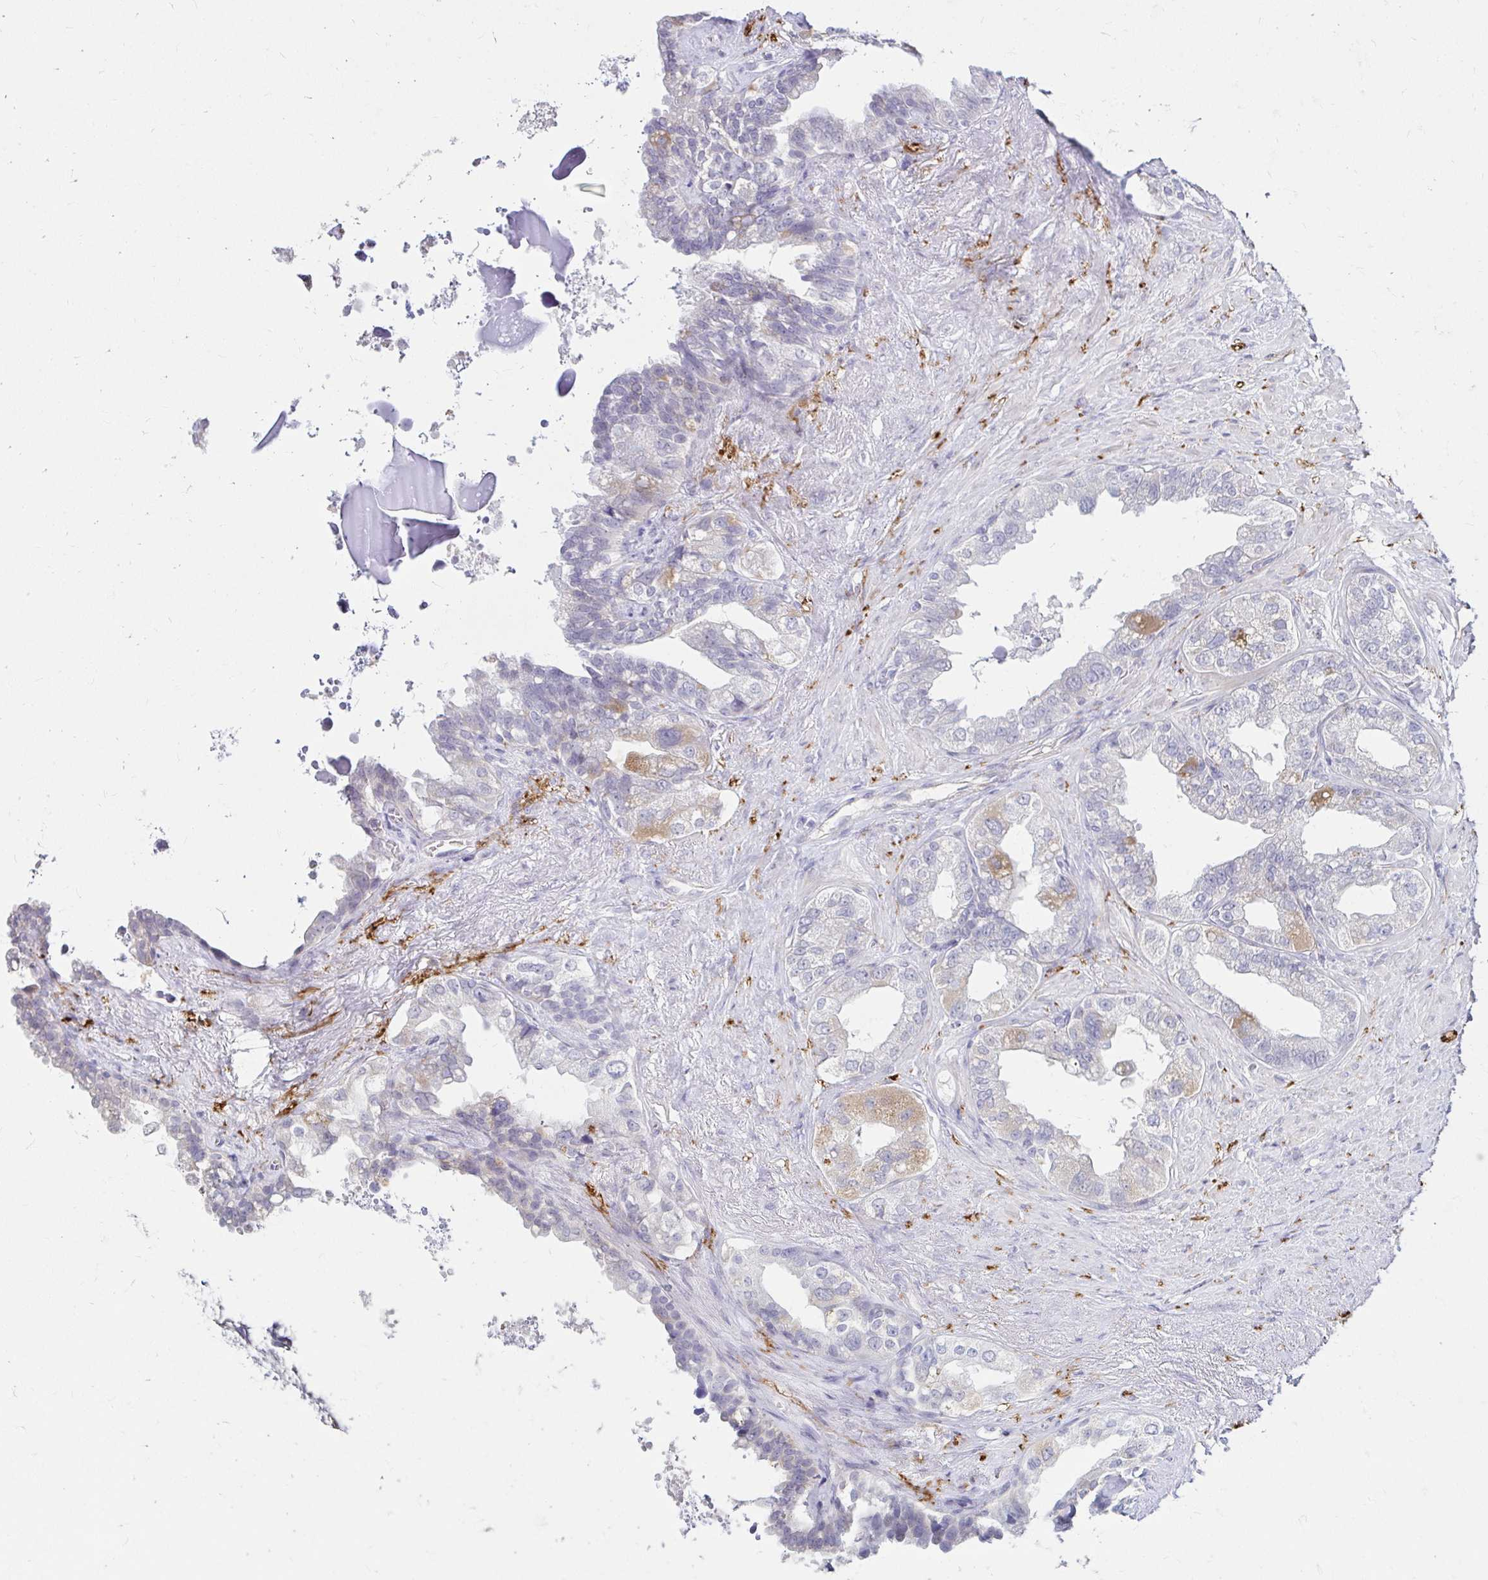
{"staining": {"intensity": "negative", "quantity": "none", "location": "none"}, "tissue": "seminal vesicle", "cell_type": "Glandular cells", "image_type": "normal", "snomed": [{"axis": "morphology", "description": "Normal tissue, NOS"}, {"axis": "topography", "description": "Seminal veicle"}, {"axis": "topography", "description": "Peripheral nerve tissue"}], "caption": "The immunohistochemistry (IHC) micrograph has no significant staining in glandular cells of seminal vesicle.", "gene": "GUCY1A1", "patient": {"sex": "male", "age": 76}}